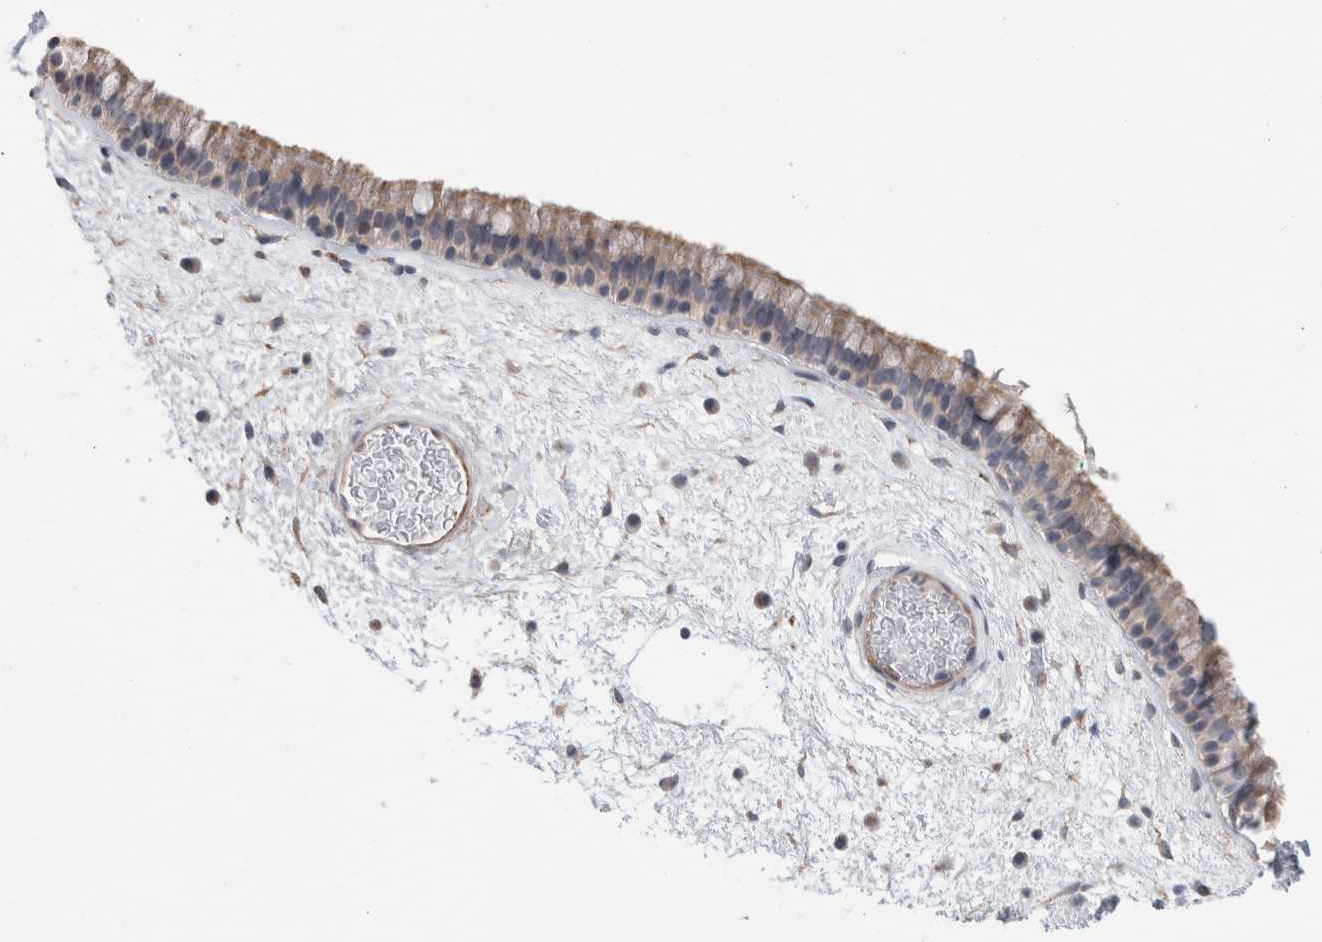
{"staining": {"intensity": "weak", "quantity": "25%-75%", "location": "cytoplasmic/membranous"}, "tissue": "nasopharynx", "cell_type": "Respiratory epithelial cells", "image_type": "normal", "snomed": [{"axis": "morphology", "description": "Normal tissue, NOS"}, {"axis": "morphology", "description": "Inflammation, NOS"}, {"axis": "topography", "description": "Nasopharynx"}], "caption": "Protein staining by IHC displays weak cytoplasmic/membranous positivity in approximately 25%-75% of respiratory epithelial cells in benign nasopharynx.", "gene": "ANKMY1", "patient": {"sex": "male", "age": 48}}